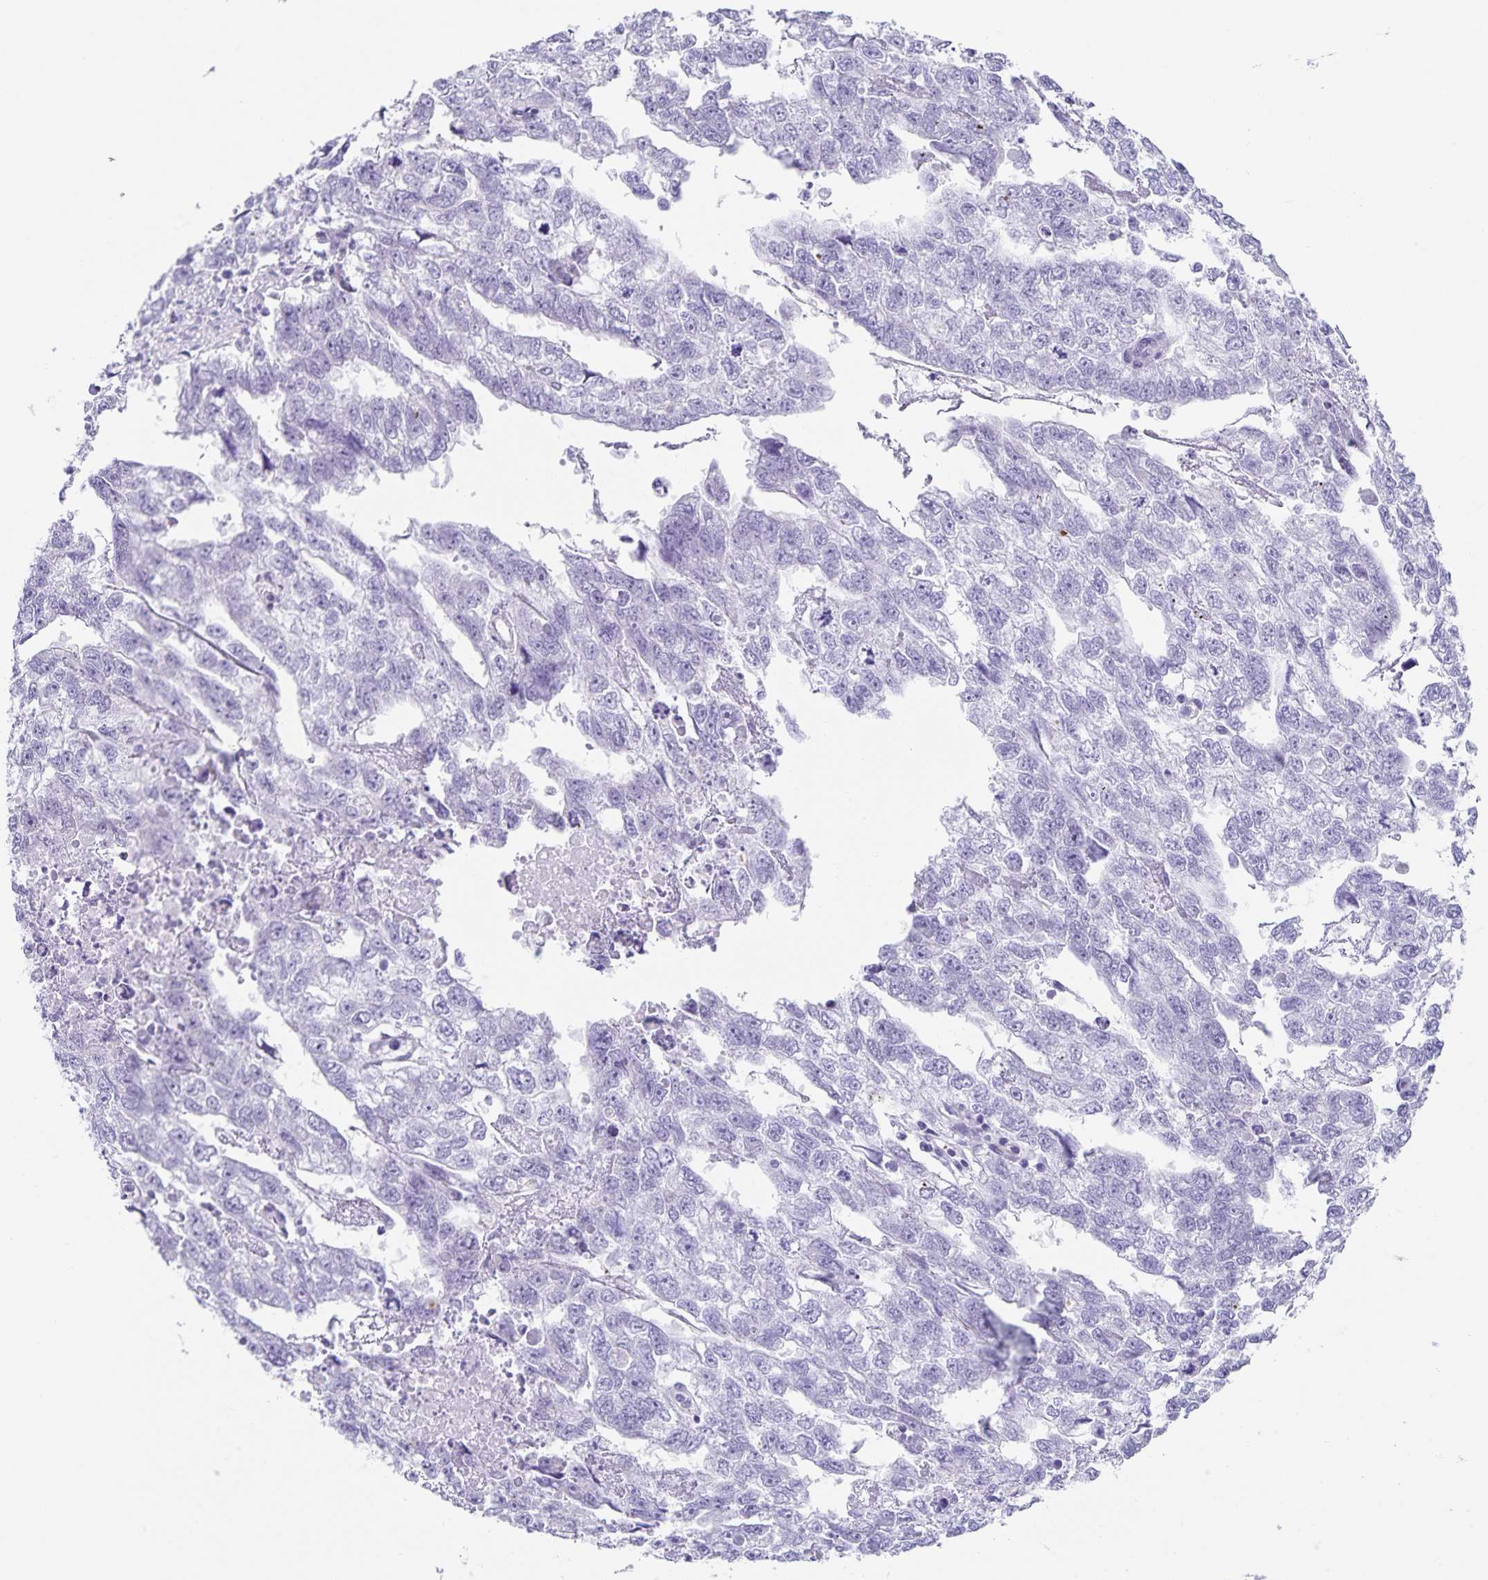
{"staining": {"intensity": "negative", "quantity": "none", "location": "none"}, "tissue": "testis cancer", "cell_type": "Tumor cells", "image_type": "cancer", "snomed": [{"axis": "morphology", "description": "Carcinoma, Embryonal, NOS"}, {"axis": "morphology", "description": "Teratoma, malignant, NOS"}, {"axis": "topography", "description": "Testis"}], "caption": "The image exhibits no staining of tumor cells in testis cancer. (DAB (3,3'-diaminobenzidine) immunohistochemistry (IHC) with hematoxylin counter stain).", "gene": "SYNM", "patient": {"sex": "male", "age": 44}}